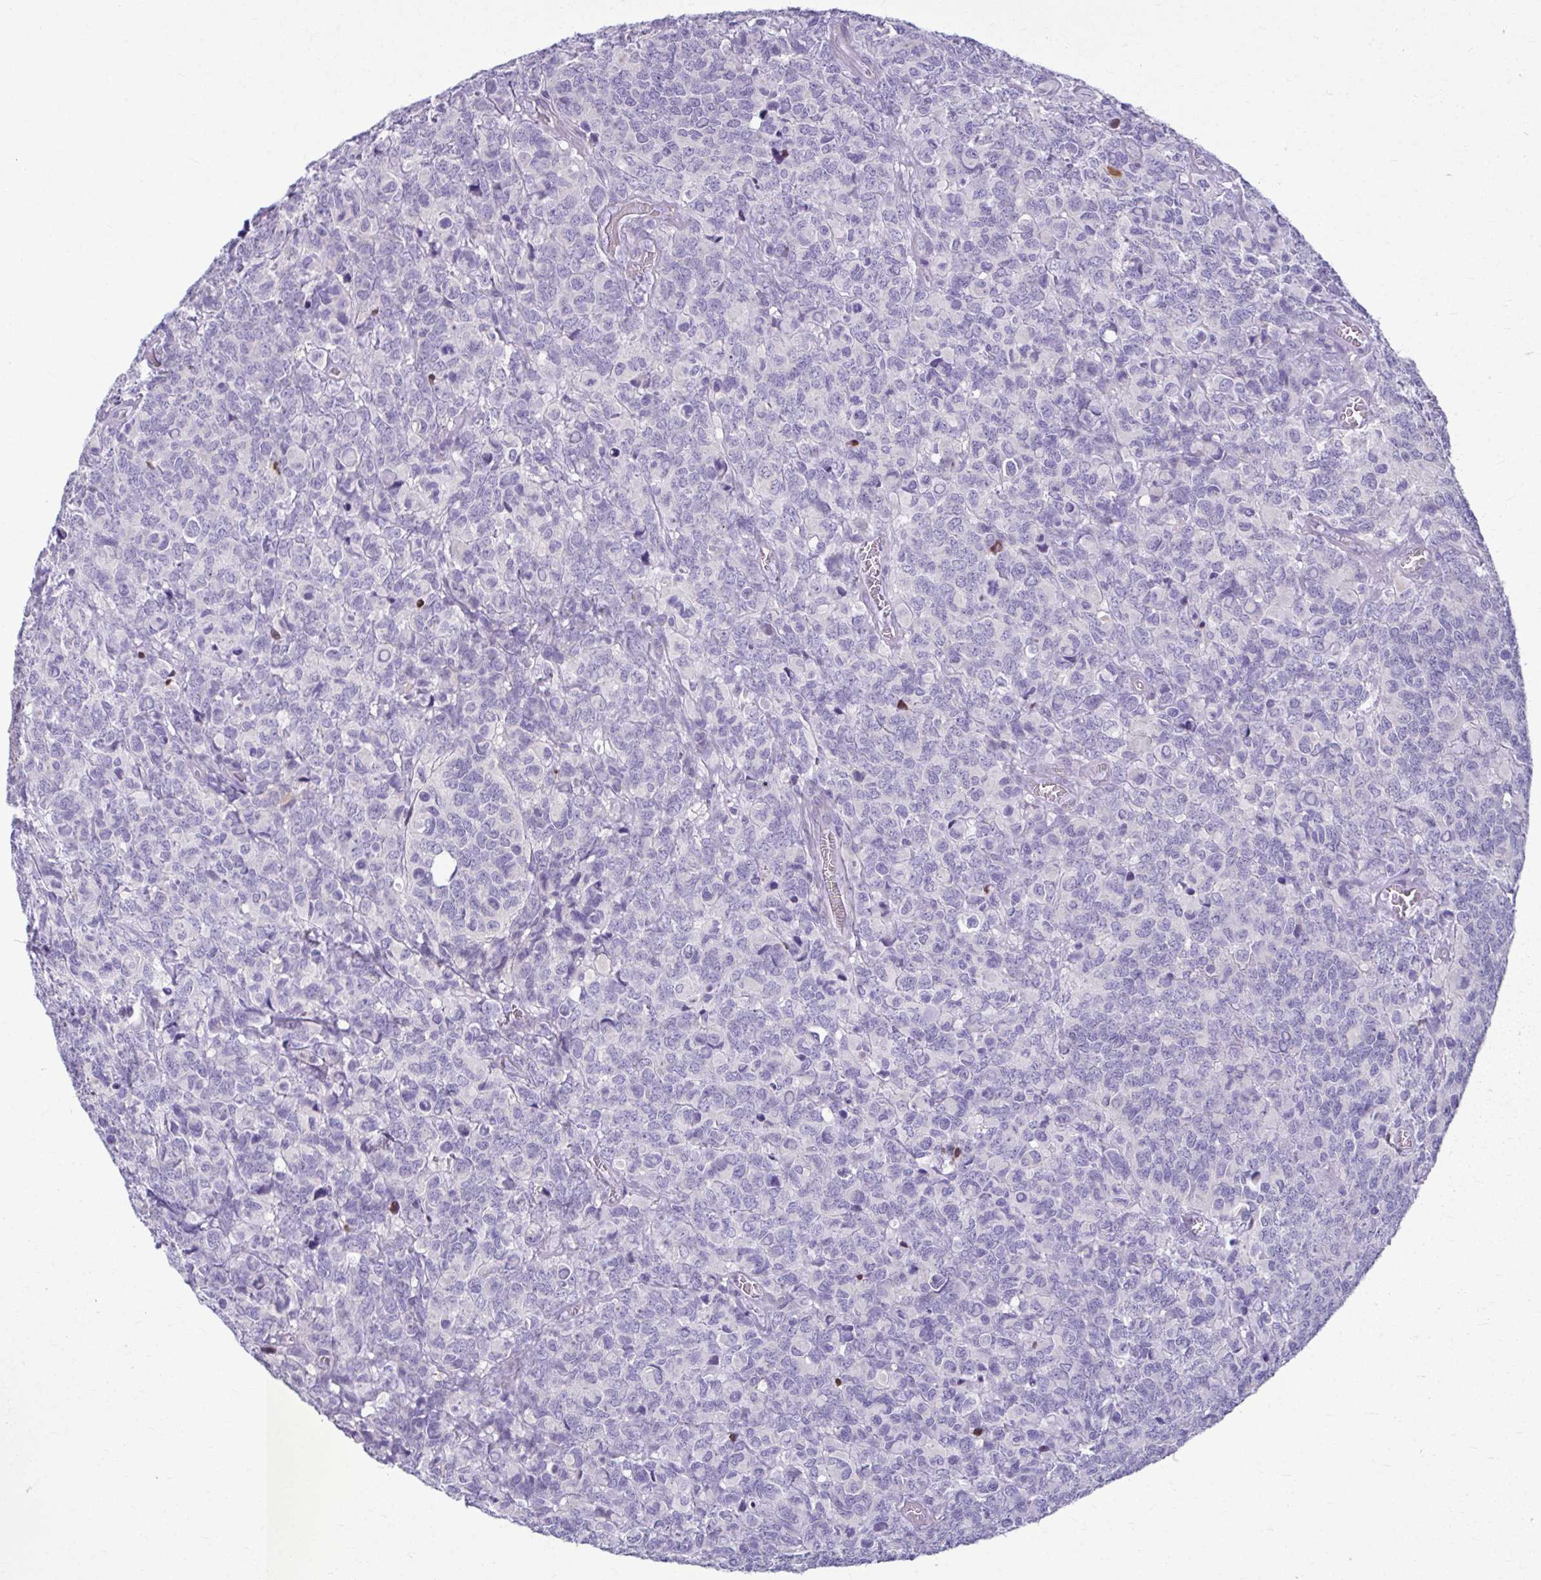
{"staining": {"intensity": "negative", "quantity": "none", "location": "none"}, "tissue": "glioma", "cell_type": "Tumor cells", "image_type": "cancer", "snomed": [{"axis": "morphology", "description": "Glioma, malignant, High grade"}, {"axis": "topography", "description": "Brain"}], "caption": "The IHC photomicrograph has no significant expression in tumor cells of malignant high-grade glioma tissue.", "gene": "SERPINI1", "patient": {"sex": "male", "age": 39}}